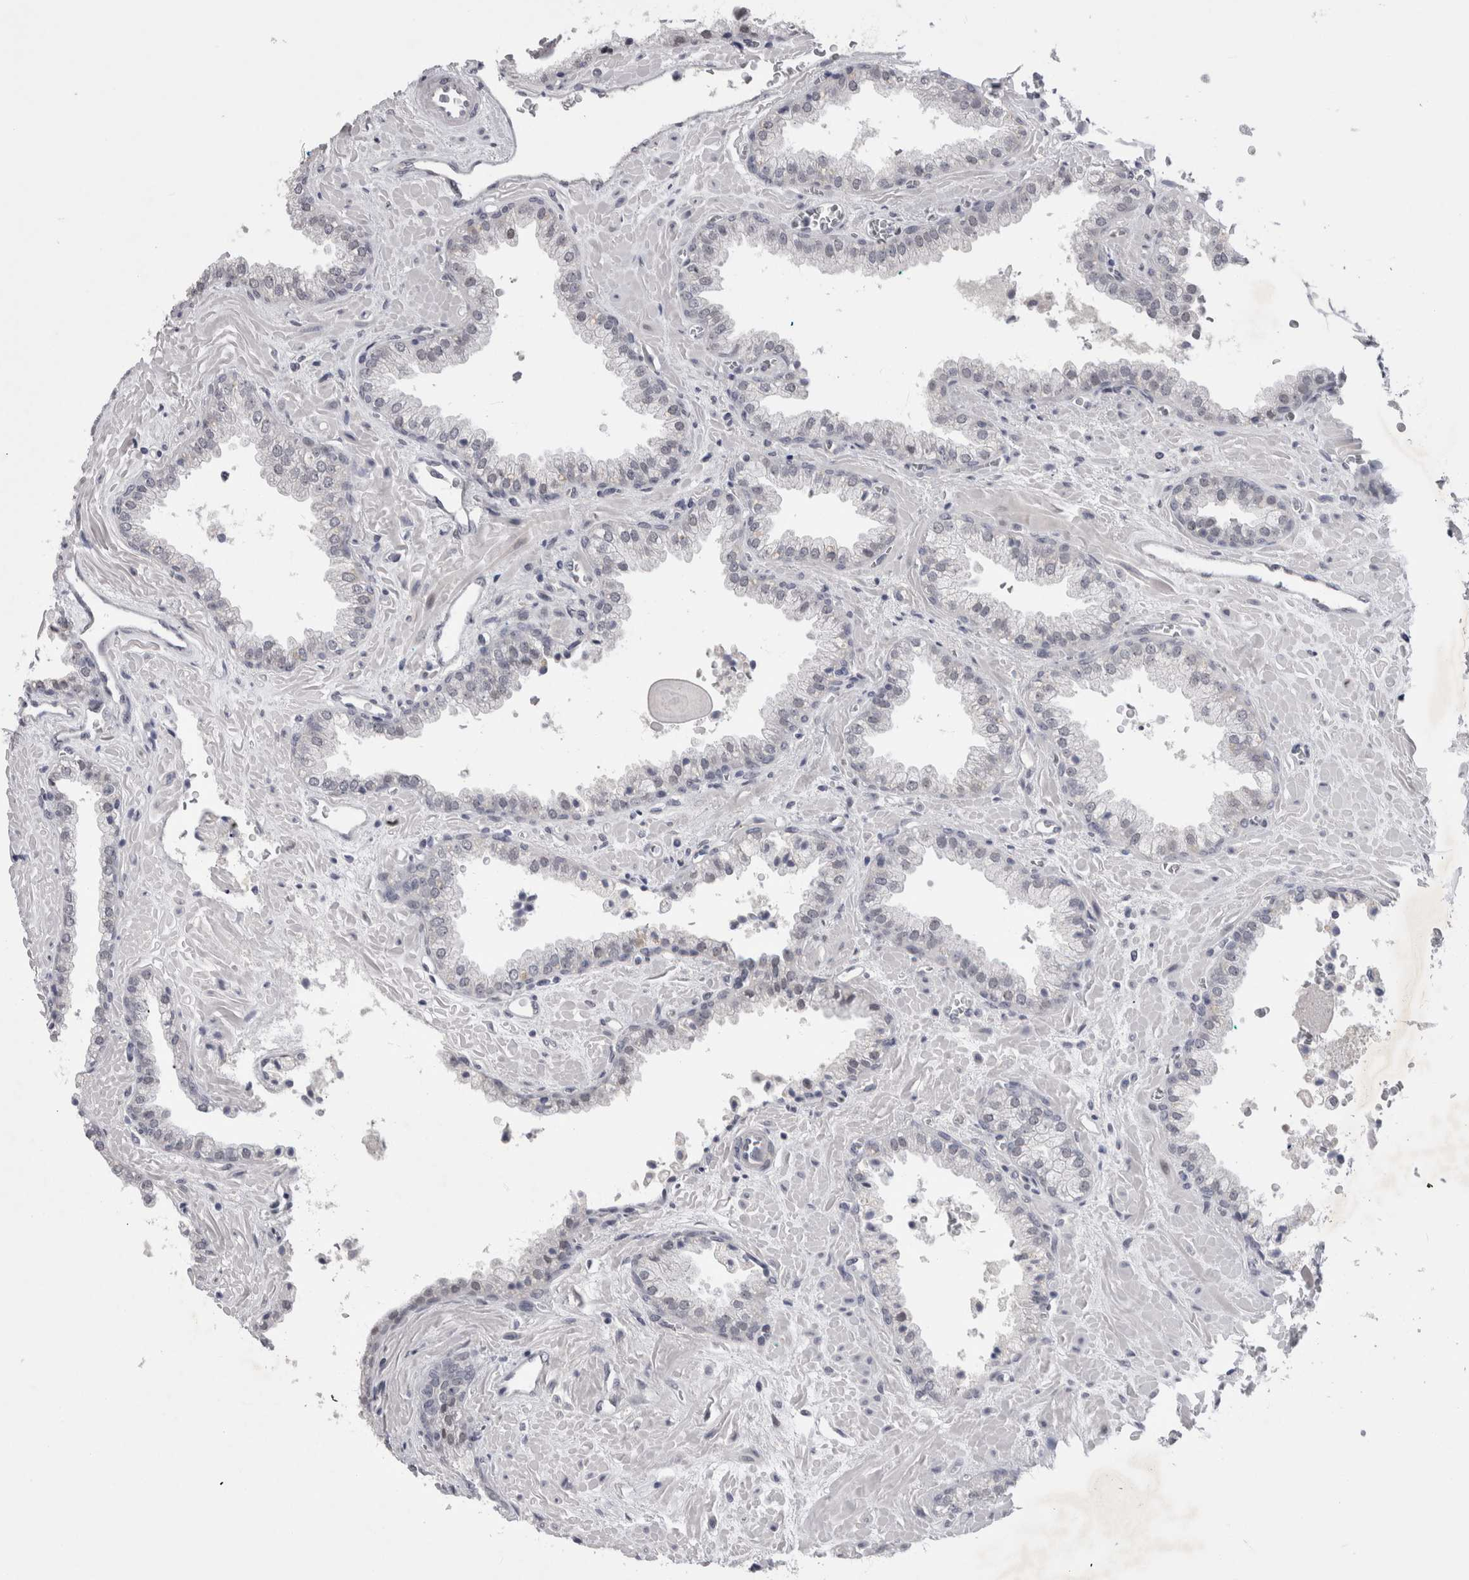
{"staining": {"intensity": "negative", "quantity": "none", "location": "none"}, "tissue": "prostate cancer", "cell_type": "Tumor cells", "image_type": "cancer", "snomed": [{"axis": "morphology", "description": "Adenocarcinoma, Low grade"}, {"axis": "topography", "description": "Prostate"}], "caption": "Tumor cells are negative for brown protein staining in prostate cancer (adenocarcinoma (low-grade)). (DAB immunohistochemistry (IHC) visualized using brightfield microscopy, high magnification).", "gene": "KIF18B", "patient": {"sex": "male", "age": 71}}